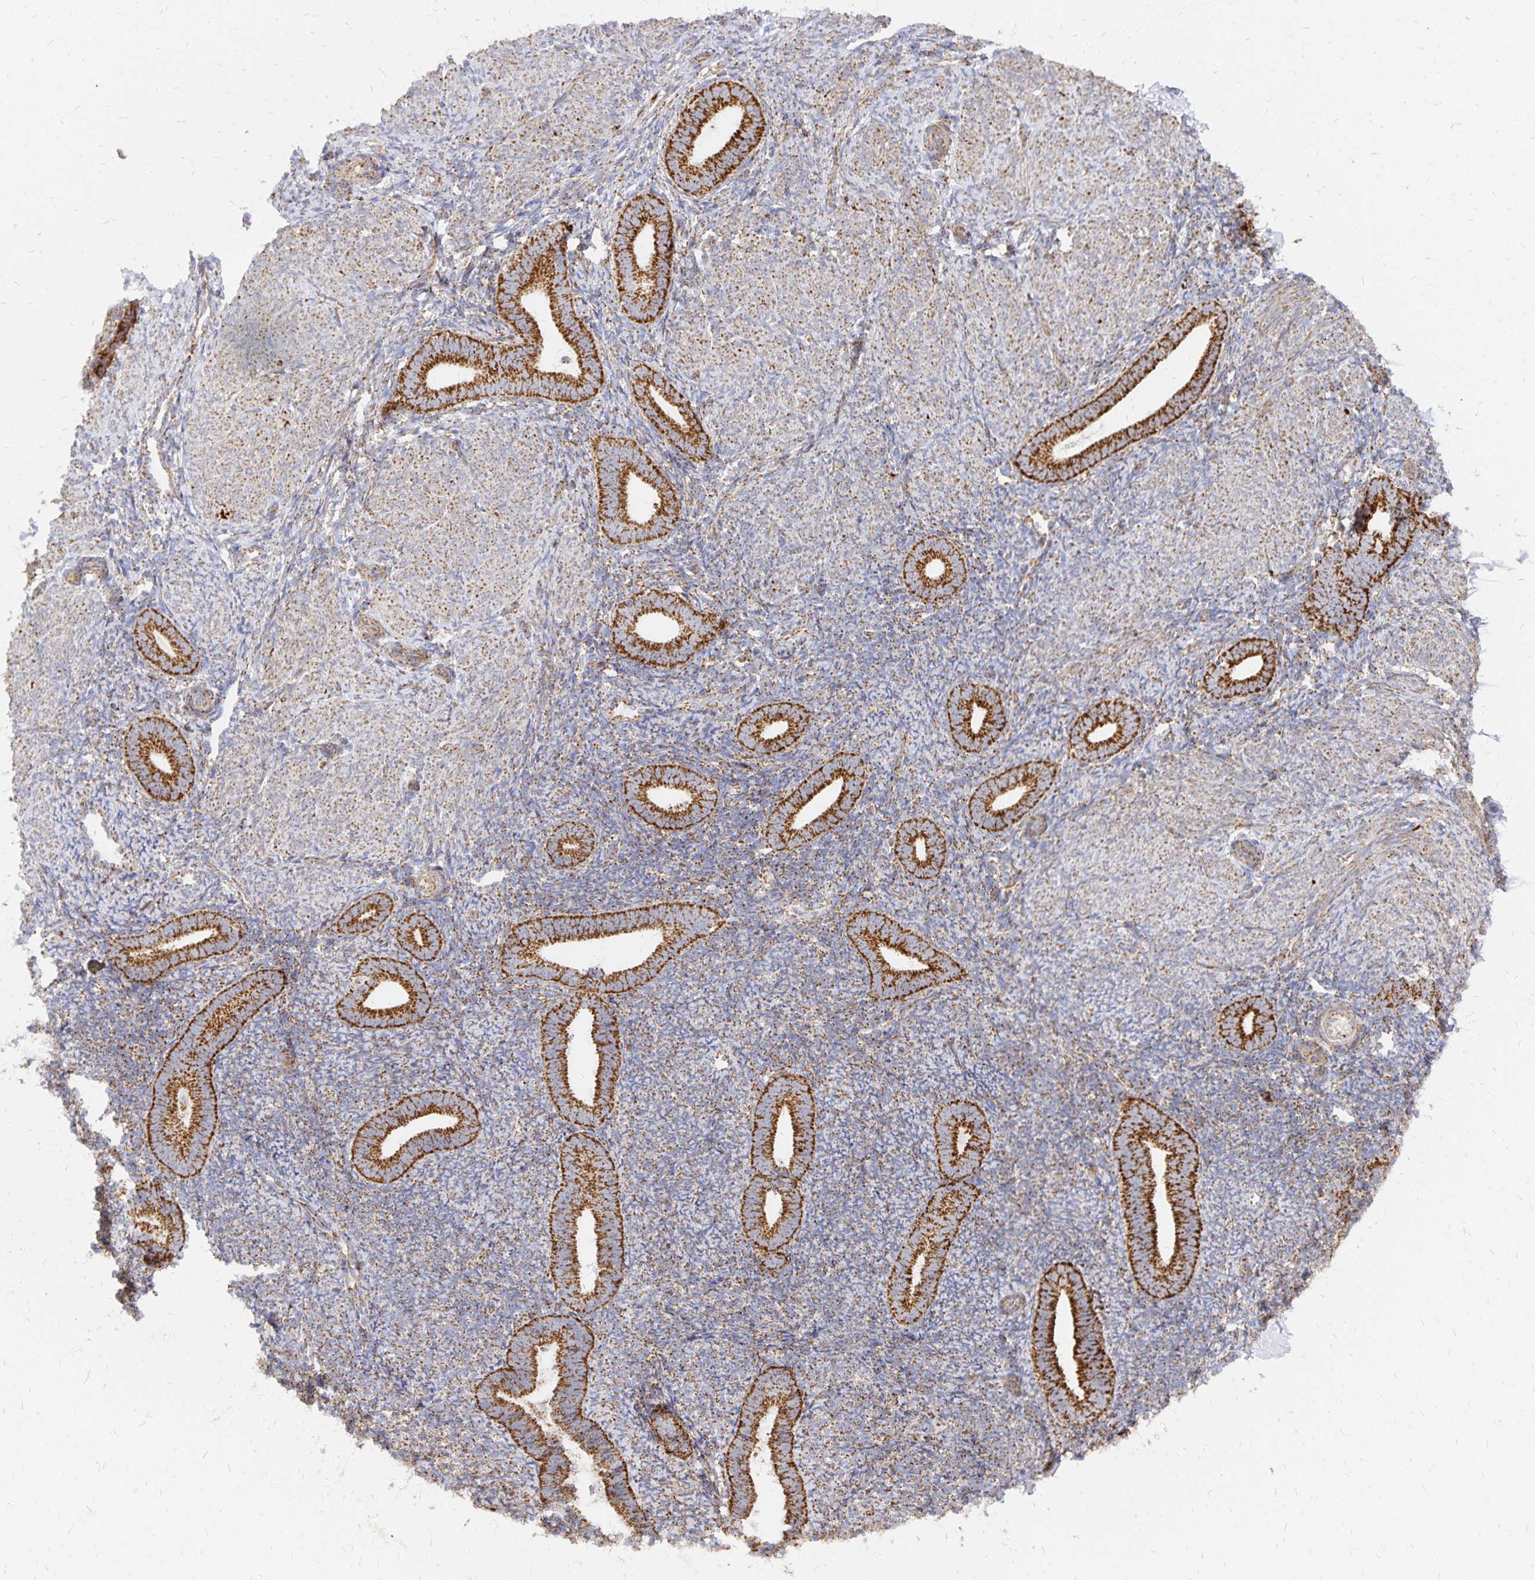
{"staining": {"intensity": "strong", "quantity": "25%-75%", "location": "cytoplasmic/membranous"}, "tissue": "endometrium", "cell_type": "Cells in endometrial stroma", "image_type": "normal", "snomed": [{"axis": "morphology", "description": "Normal tissue, NOS"}, {"axis": "topography", "description": "Endometrium"}], "caption": "Immunohistochemistry photomicrograph of benign endometrium stained for a protein (brown), which shows high levels of strong cytoplasmic/membranous positivity in approximately 25%-75% of cells in endometrial stroma.", "gene": "STOML2", "patient": {"sex": "female", "age": 39}}